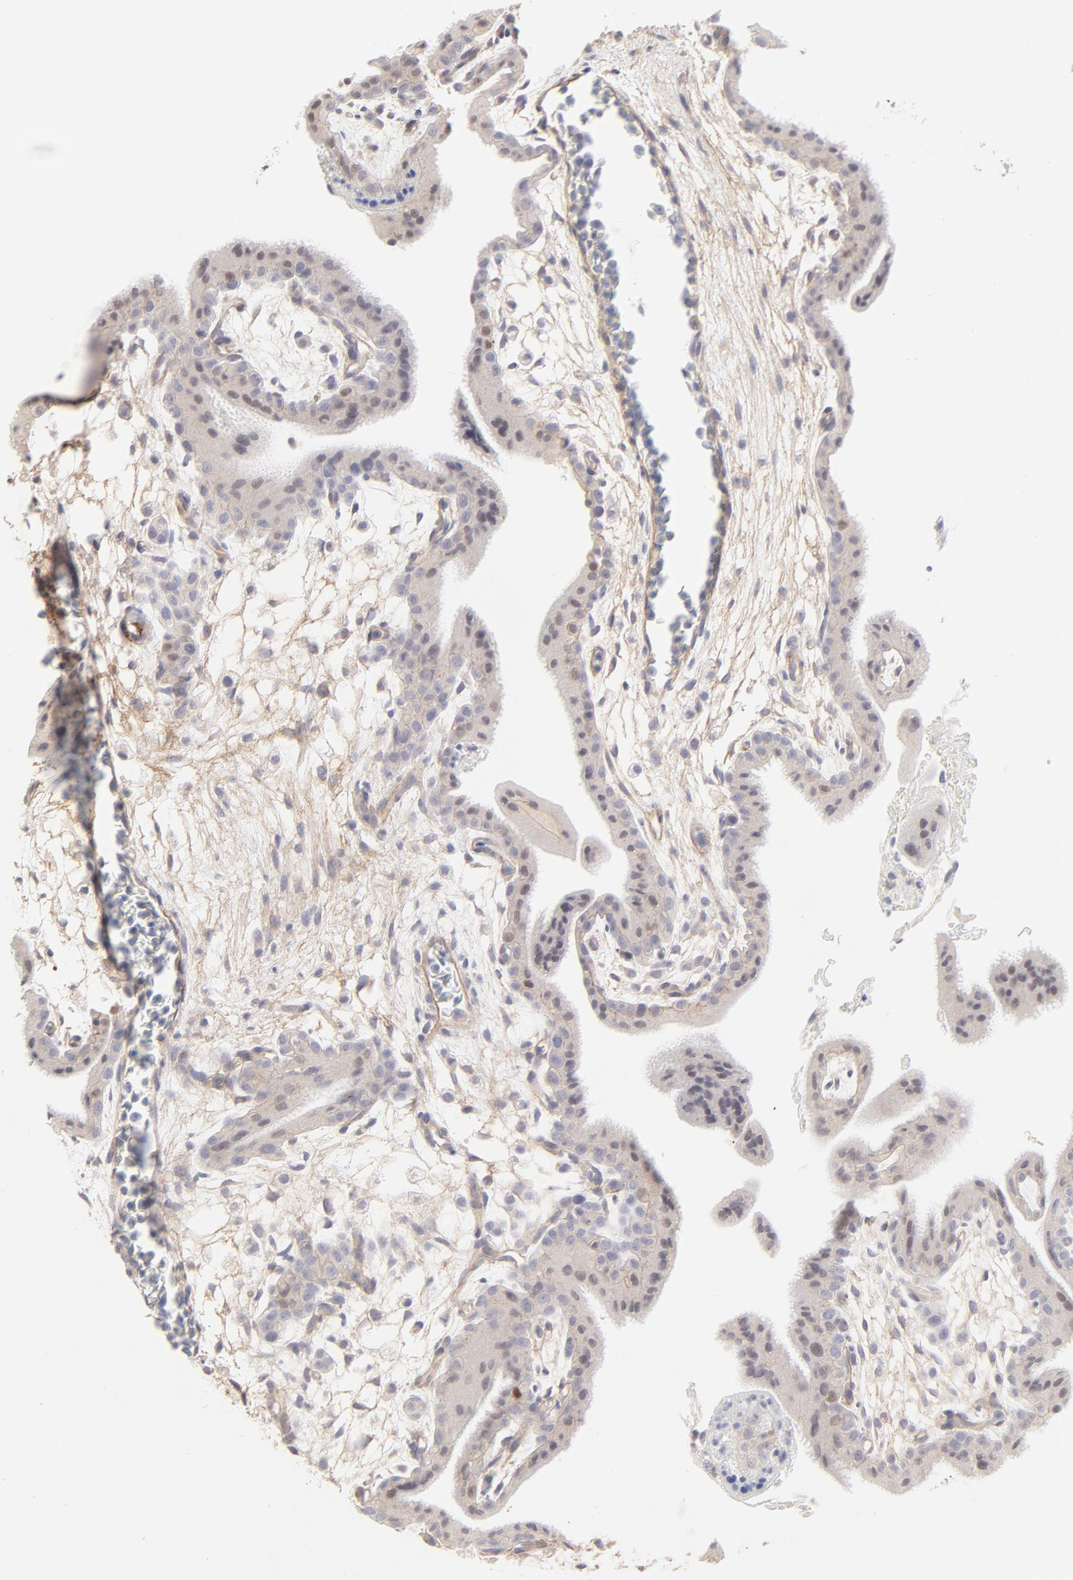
{"staining": {"intensity": "weak", "quantity": "<25%", "location": "nuclear"}, "tissue": "placenta", "cell_type": "Trophoblastic cells", "image_type": "normal", "snomed": [{"axis": "morphology", "description": "Normal tissue, NOS"}, {"axis": "topography", "description": "Placenta"}], "caption": "Immunohistochemistry (IHC) histopathology image of unremarkable placenta: placenta stained with DAB displays no significant protein staining in trophoblastic cells. The staining was performed using DAB to visualize the protein expression in brown, while the nuclei were stained in blue with hematoxylin (Magnification: 20x).", "gene": "ELF3", "patient": {"sex": "female", "age": 35}}